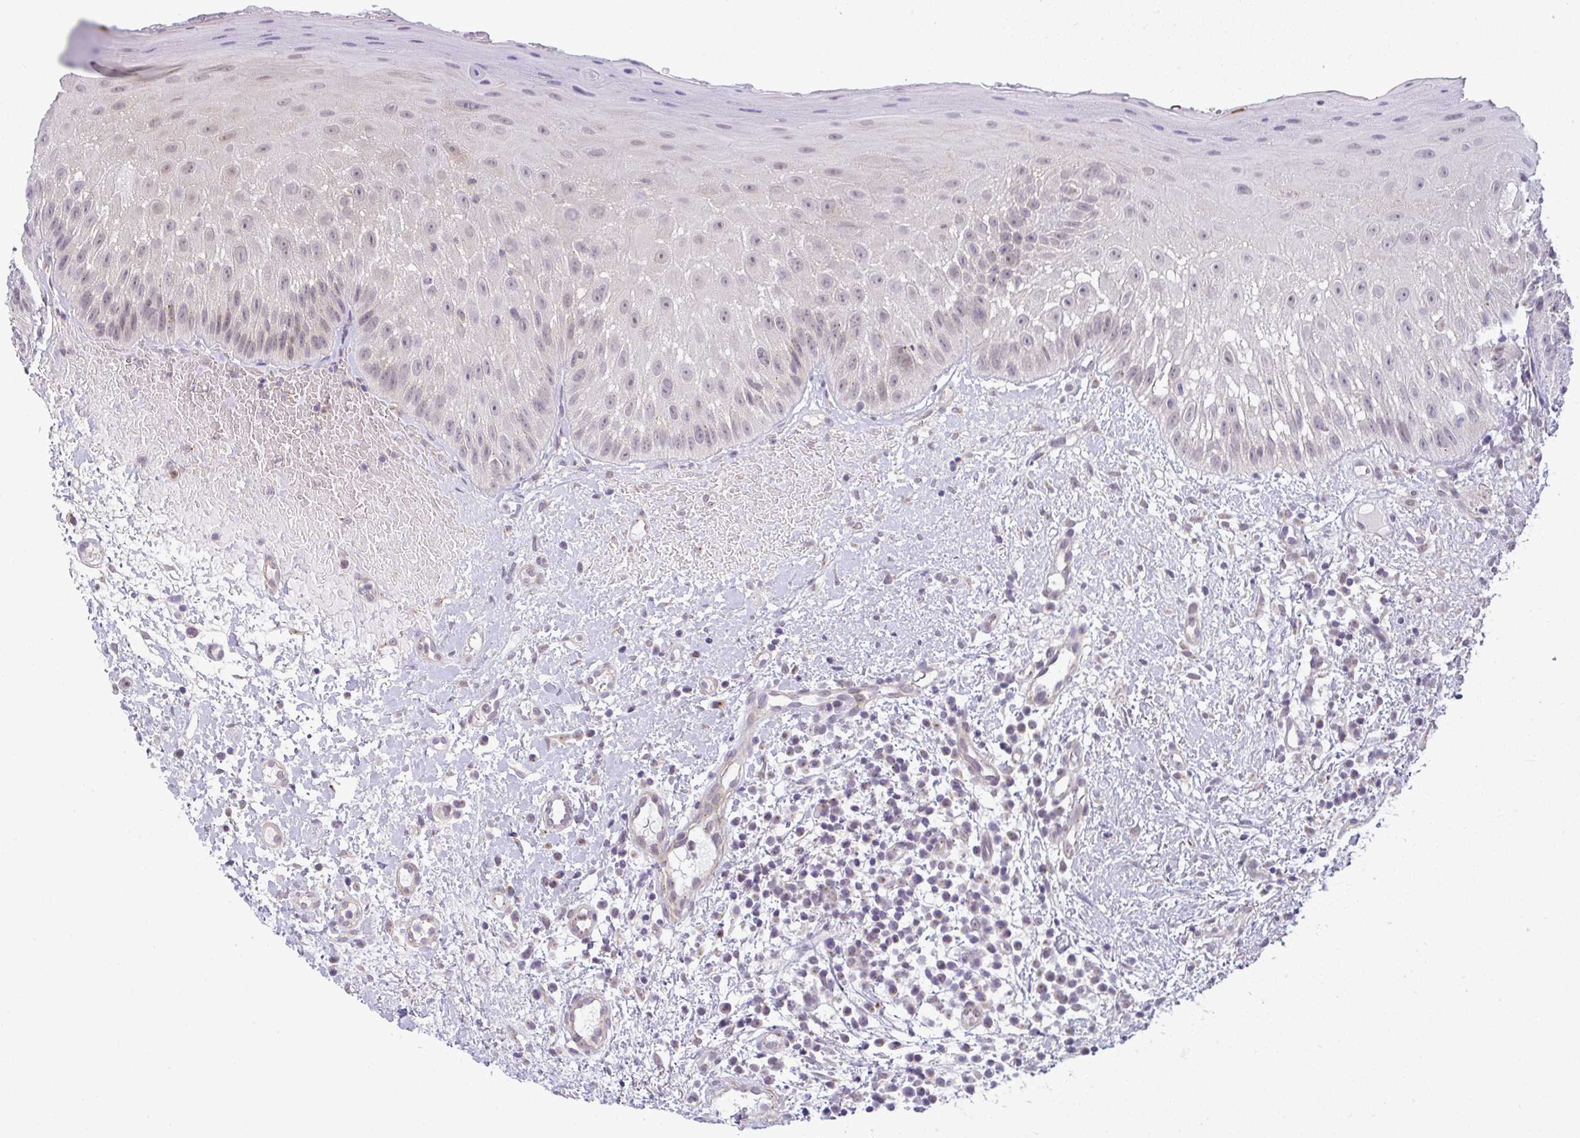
{"staining": {"intensity": "negative", "quantity": "none", "location": "none"}, "tissue": "oral mucosa", "cell_type": "Squamous epithelial cells", "image_type": "normal", "snomed": [{"axis": "morphology", "description": "Normal tissue, NOS"}, {"axis": "topography", "description": "Oral tissue"}, {"axis": "topography", "description": "Tounge, NOS"}], "caption": "Squamous epithelial cells are negative for brown protein staining in normal oral mucosa.", "gene": "DZIP1", "patient": {"sex": "male", "age": 83}}